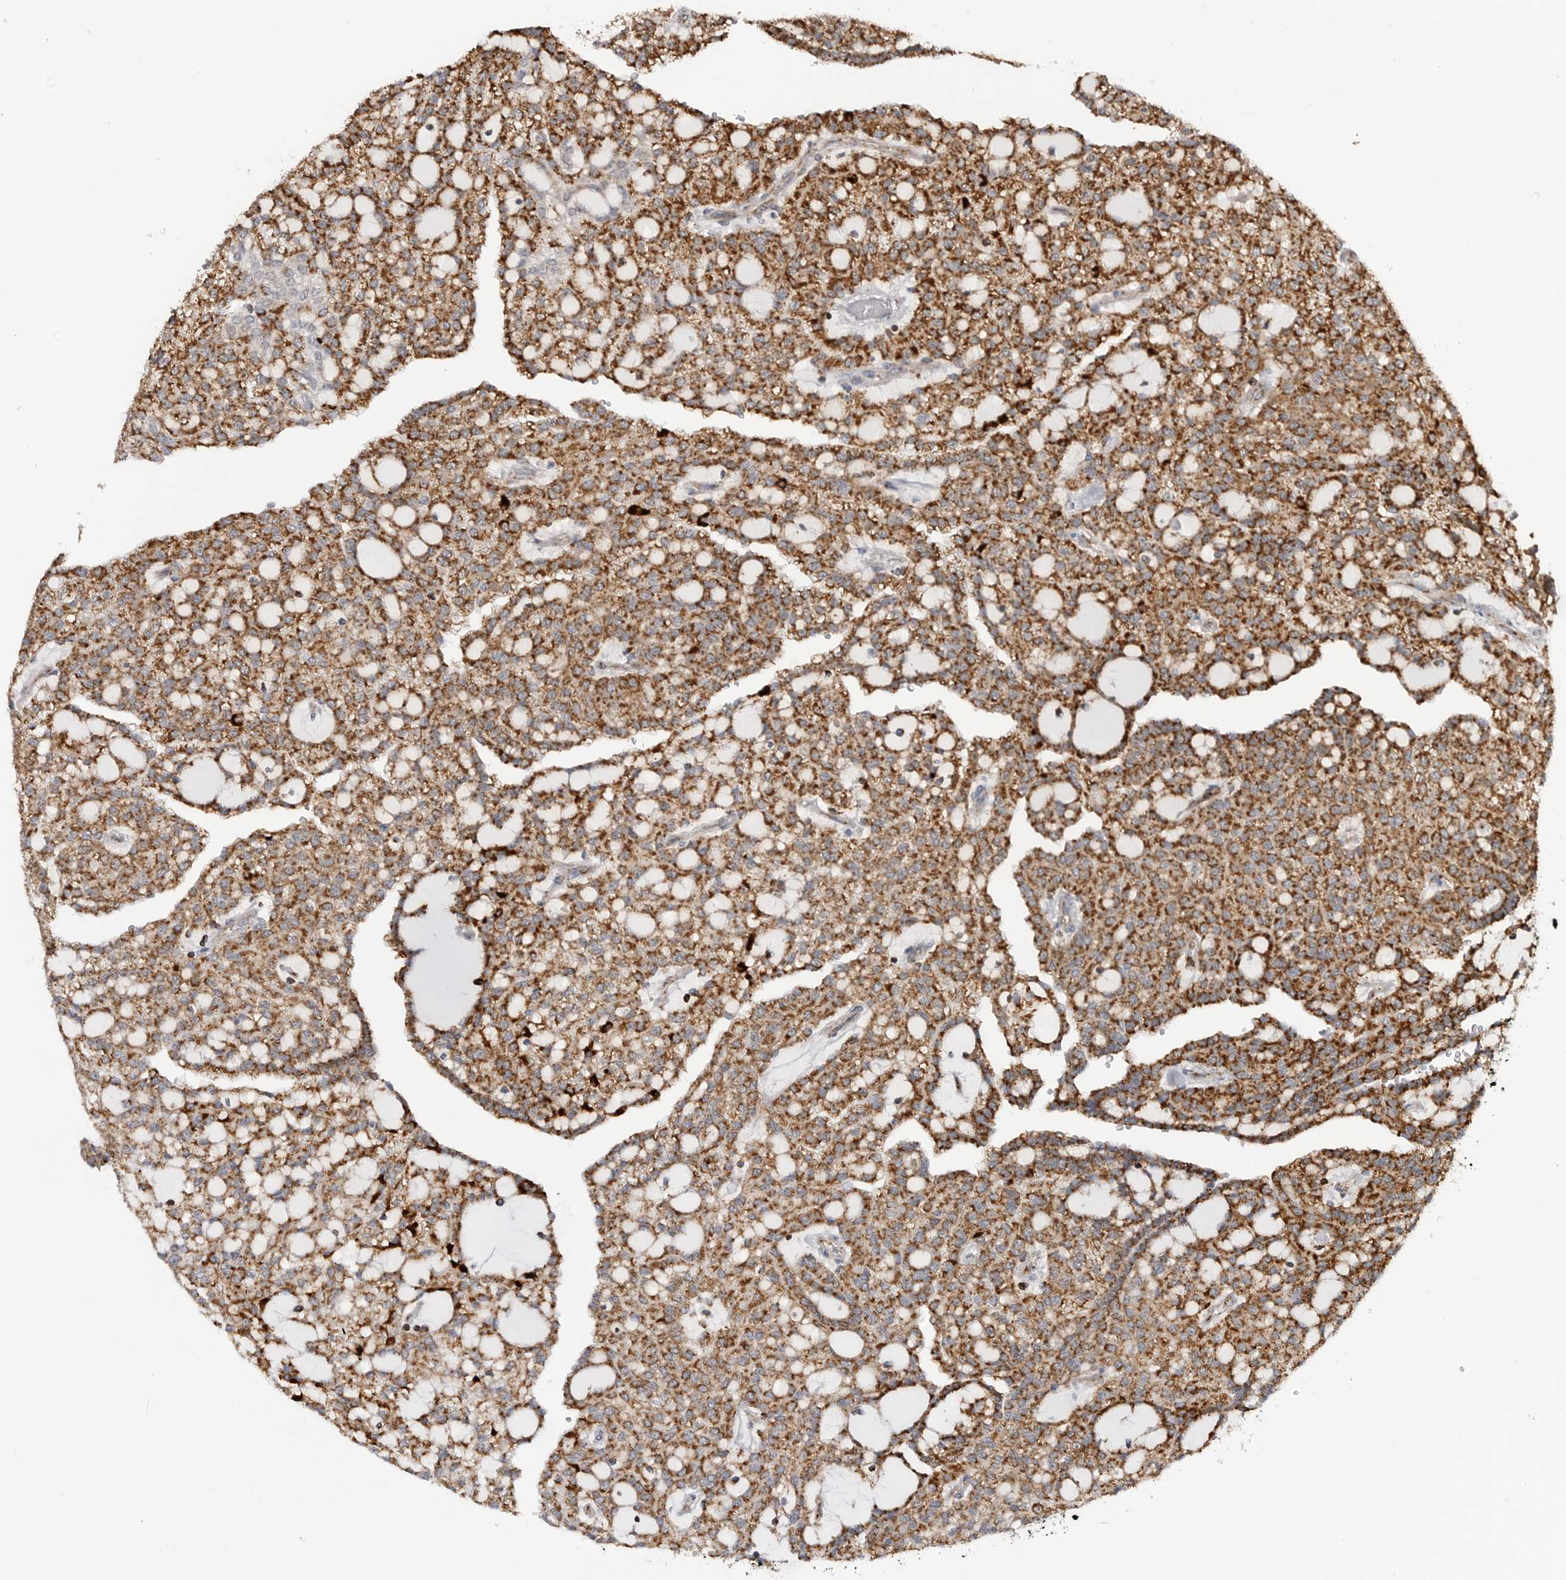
{"staining": {"intensity": "strong", "quantity": ">75%", "location": "cytoplasmic/membranous"}, "tissue": "renal cancer", "cell_type": "Tumor cells", "image_type": "cancer", "snomed": [{"axis": "morphology", "description": "Adenocarcinoma, NOS"}, {"axis": "topography", "description": "Kidney"}], "caption": "An immunohistochemistry (IHC) photomicrograph of neoplastic tissue is shown. Protein staining in brown highlights strong cytoplasmic/membranous positivity in renal cancer (adenocarcinoma) within tumor cells.", "gene": "COX5A", "patient": {"sex": "male", "age": 63}}